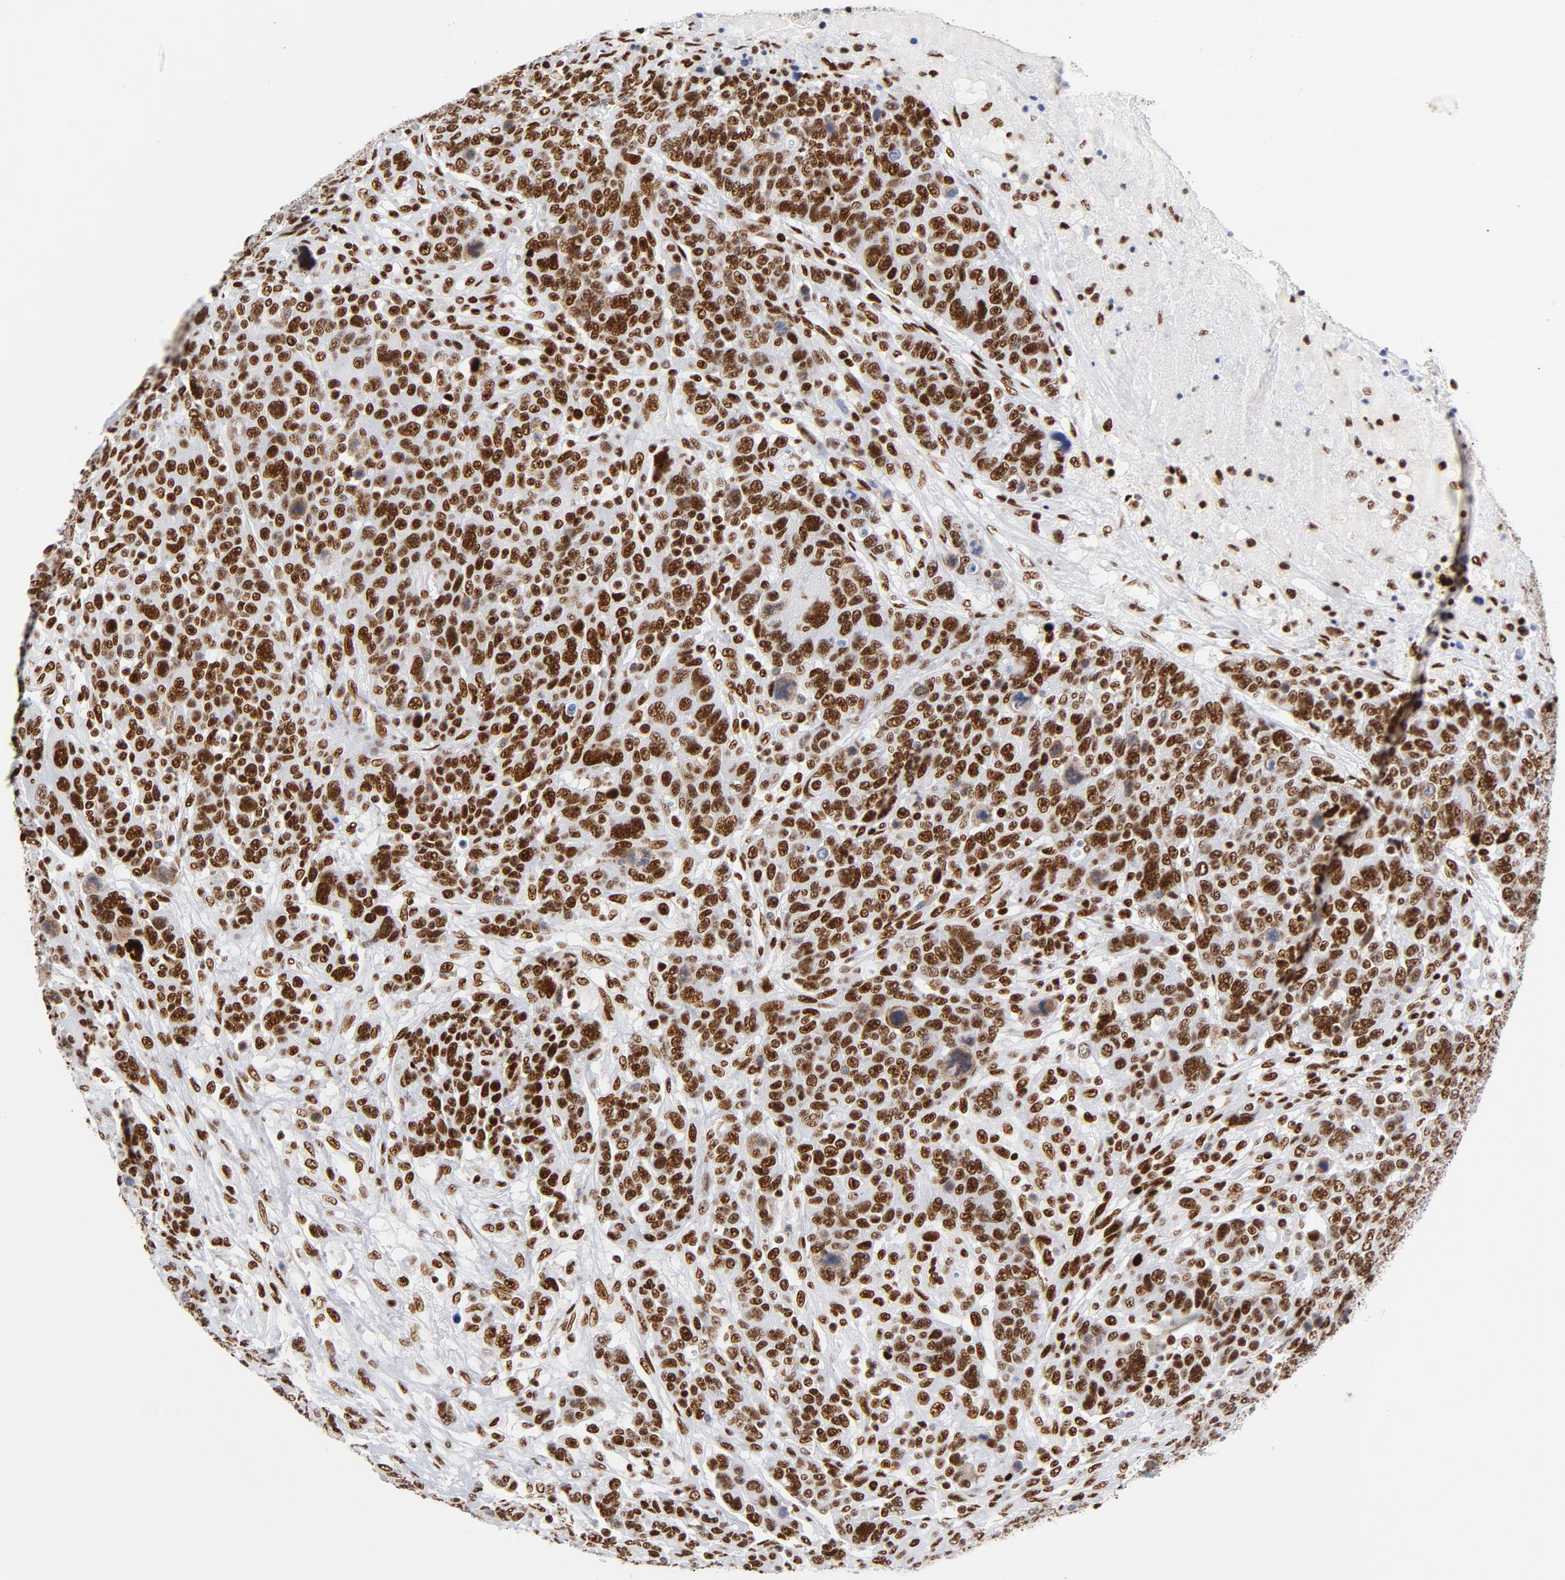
{"staining": {"intensity": "strong", "quantity": ">75%", "location": "nuclear"}, "tissue": "breast cancer", "cell_type": "Tumor cells", "image_type": "cancer", "snomed": [{"axis": "morphology", "description": "Duct carcinoma"}, {"axis": "topography", "description": "Breast"}], "caption": "The immunohistochemical stain shows strong nuclear expression in tumor cells of infiltrating ductal carcinoma (breast) tissue. (IHC, brightfield microscopy, high magnification).", "gene": "XRCC5", "patient": {"sex": "female", "age": 37}}